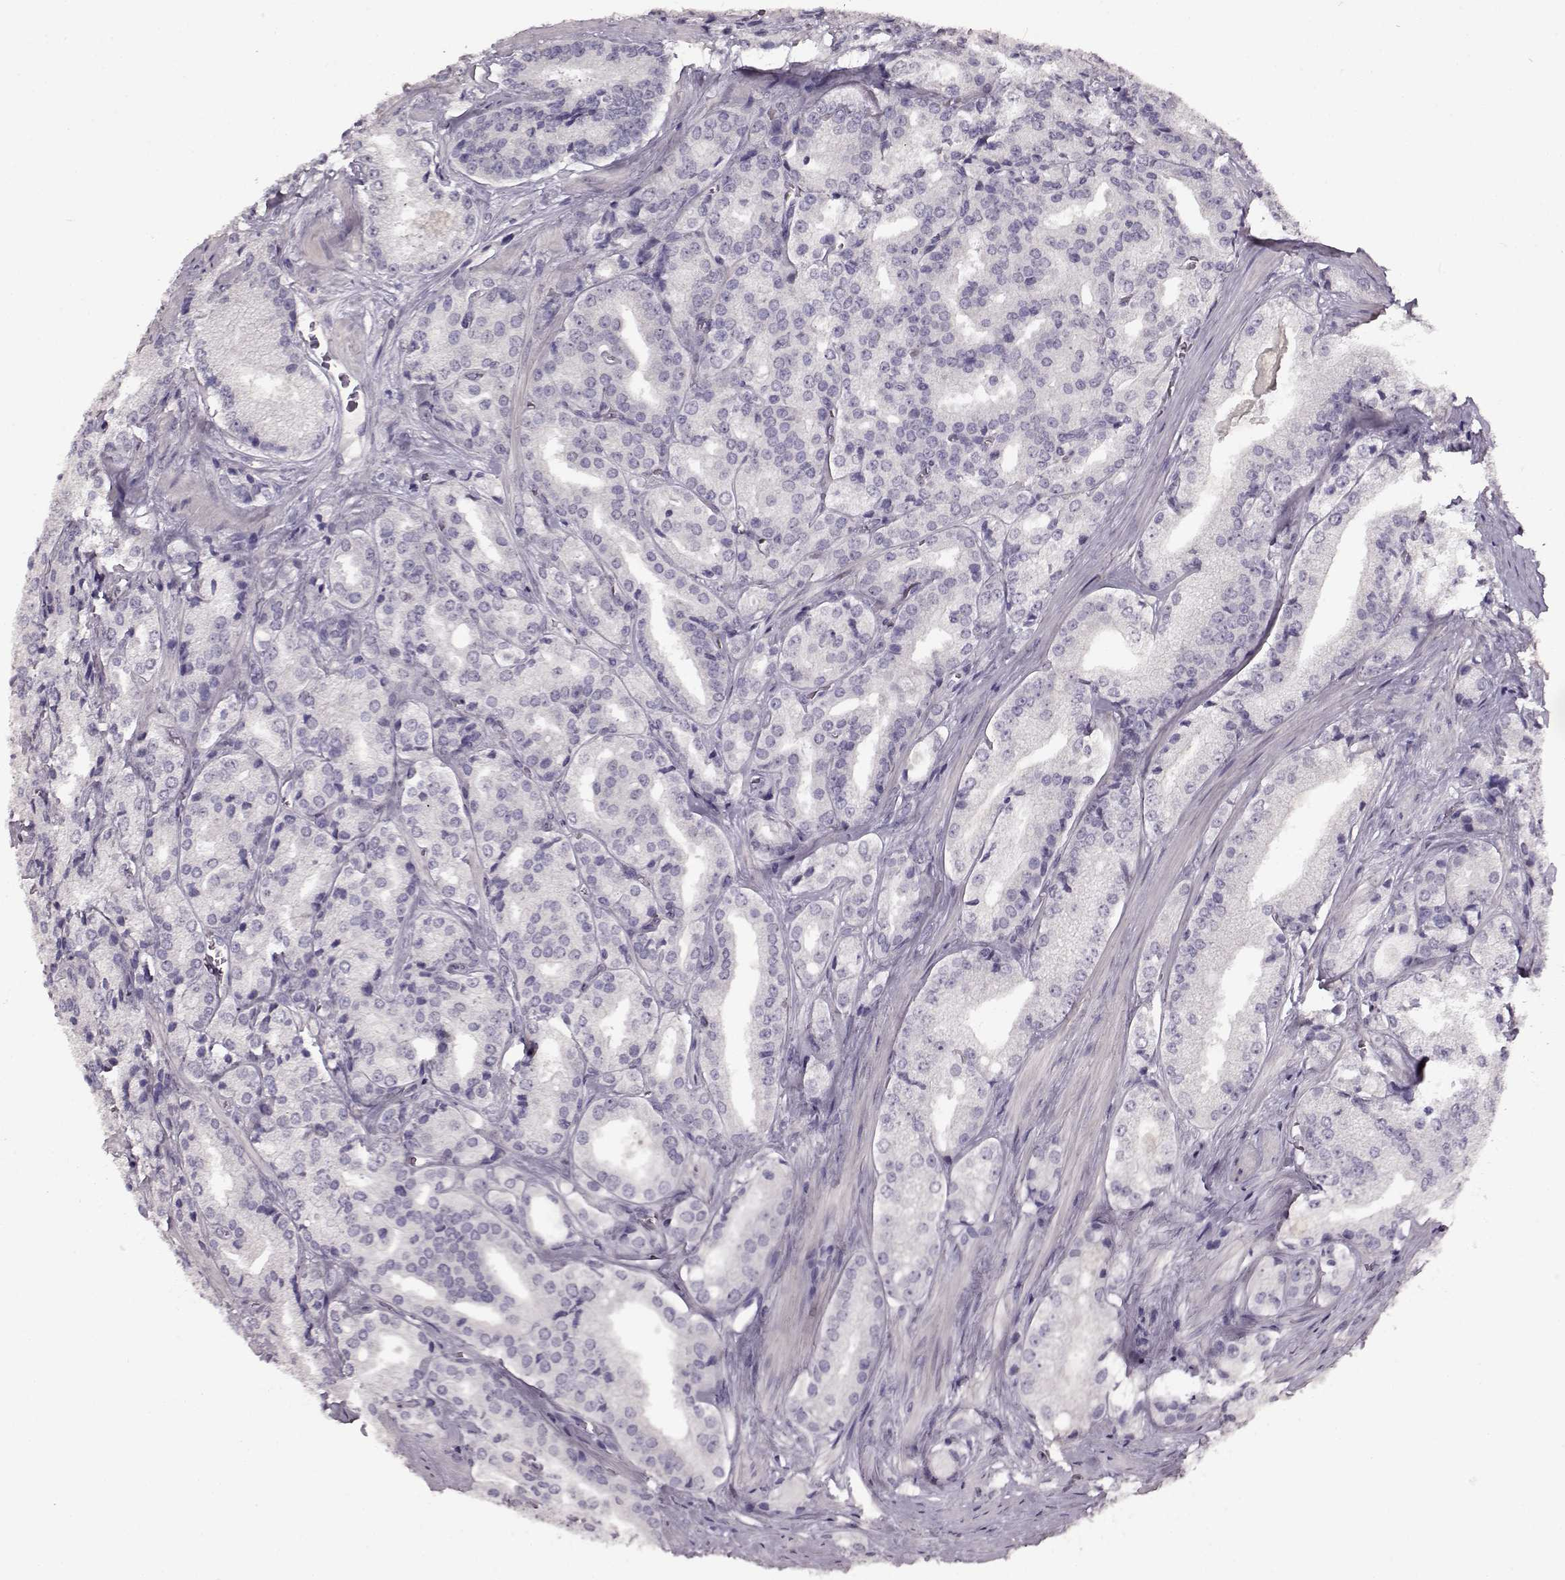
{"staining": {"intensity": "negative", "quantity": "none", "location": "none"}, "tissue": "prostate cancer", "cell_type": "Tumor cells", "image_type": "cancer", "snomed": [{"axis": "morphology", "description": "Adenocarcinoma, Low grade"}, {"axis": "topography", "description": "Prostate"}], "caption": "Tumor cells are negative for protein expression in human prostate cancer.", "gene": "FSHB", "patient": {"sex": "male", "age": 56}}